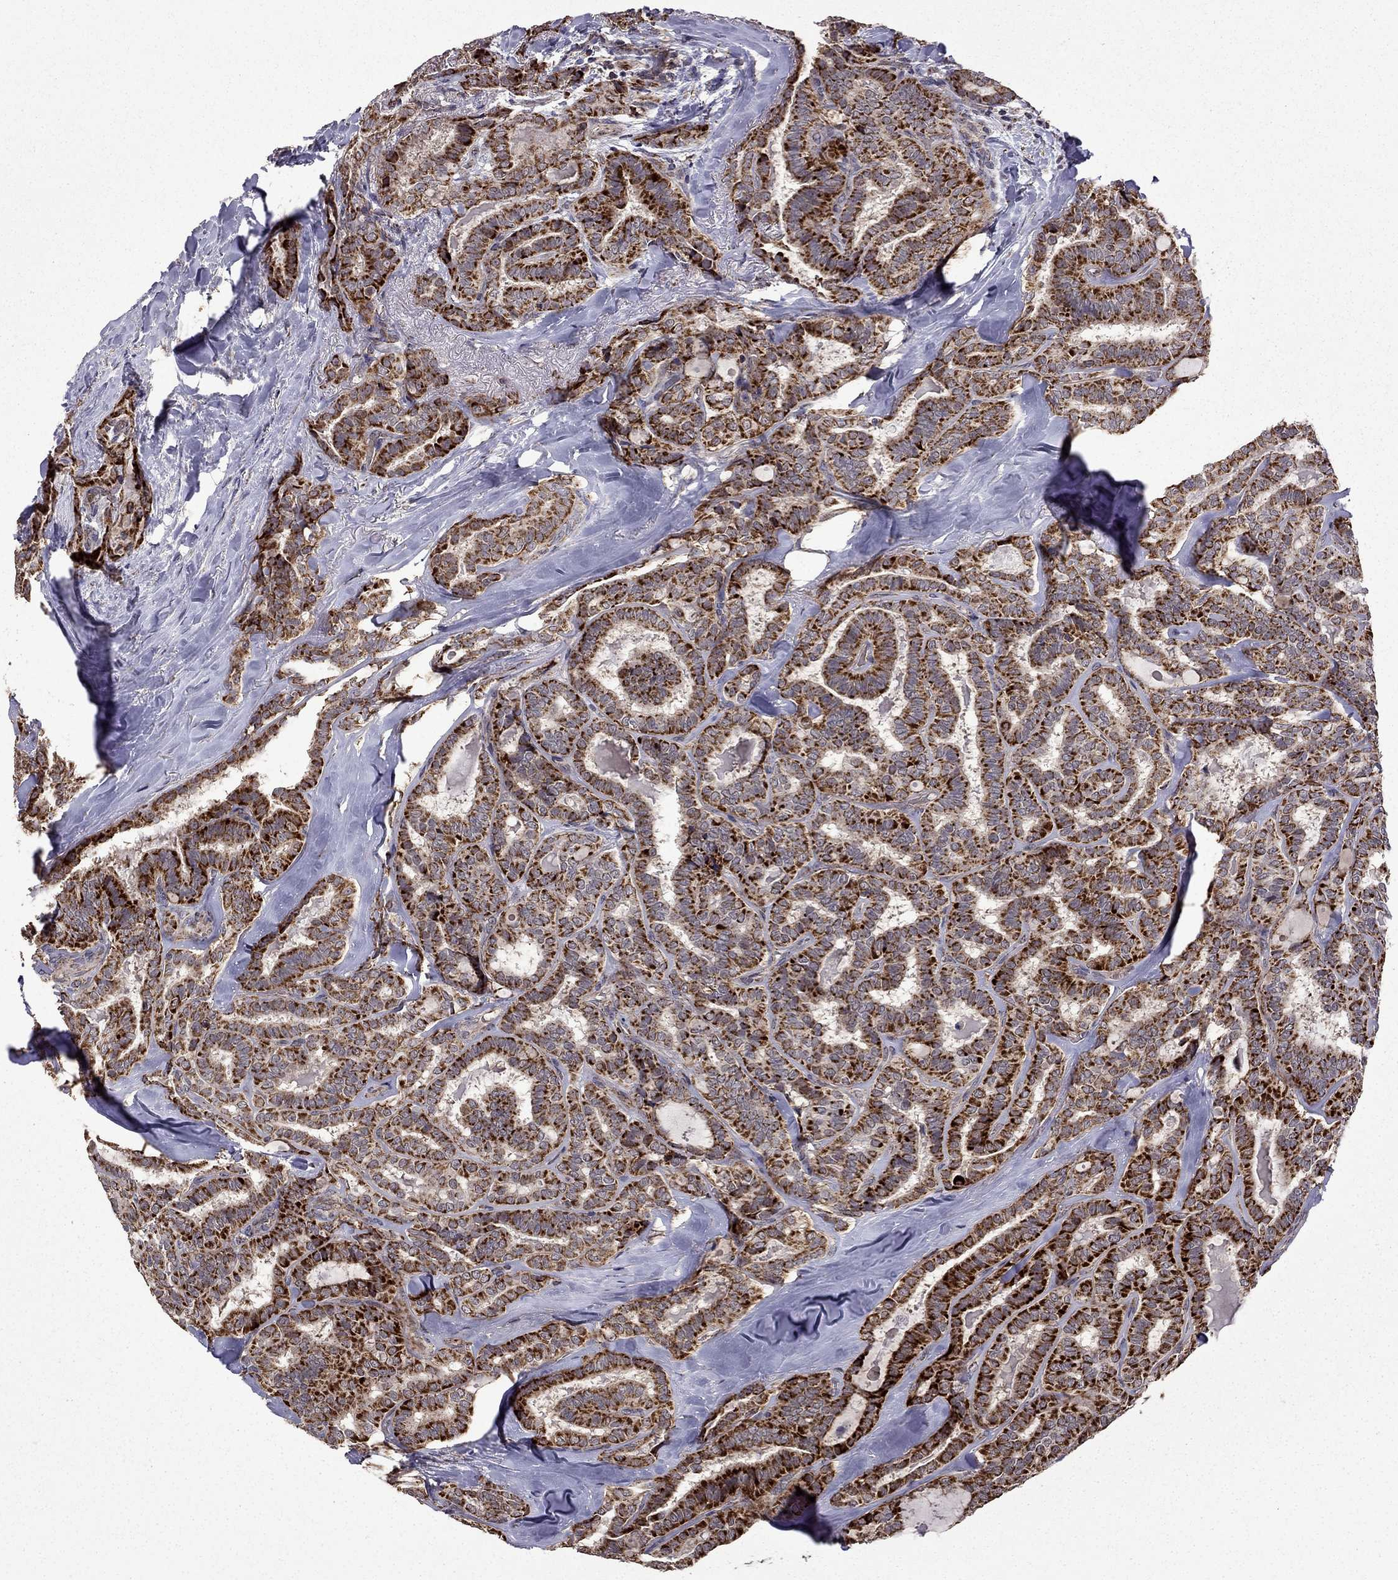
{"staining": {"intensity": "strong", "quantity": ">75%", "location": "cytoplasmic/membranous"}, "tissue": "thyroid cancer", "cell_type": "Tumor cells", "image_type": "cancer", "snomed": [{"axis": "morphology", "description": "Papillary adenocarcinoma, NOS"}, {"axis": "topography", "description": "Thyroid gland"}], "caption": "Strong cytoplasmic/membranous positivity for a protein is appreciated in about >75% of tumor cells of thyroid papillary adenocarcinoma using immunohistochemistry (IHC).", "gene": "TAB2", "patient": {"sex": "female", "age": 39}}